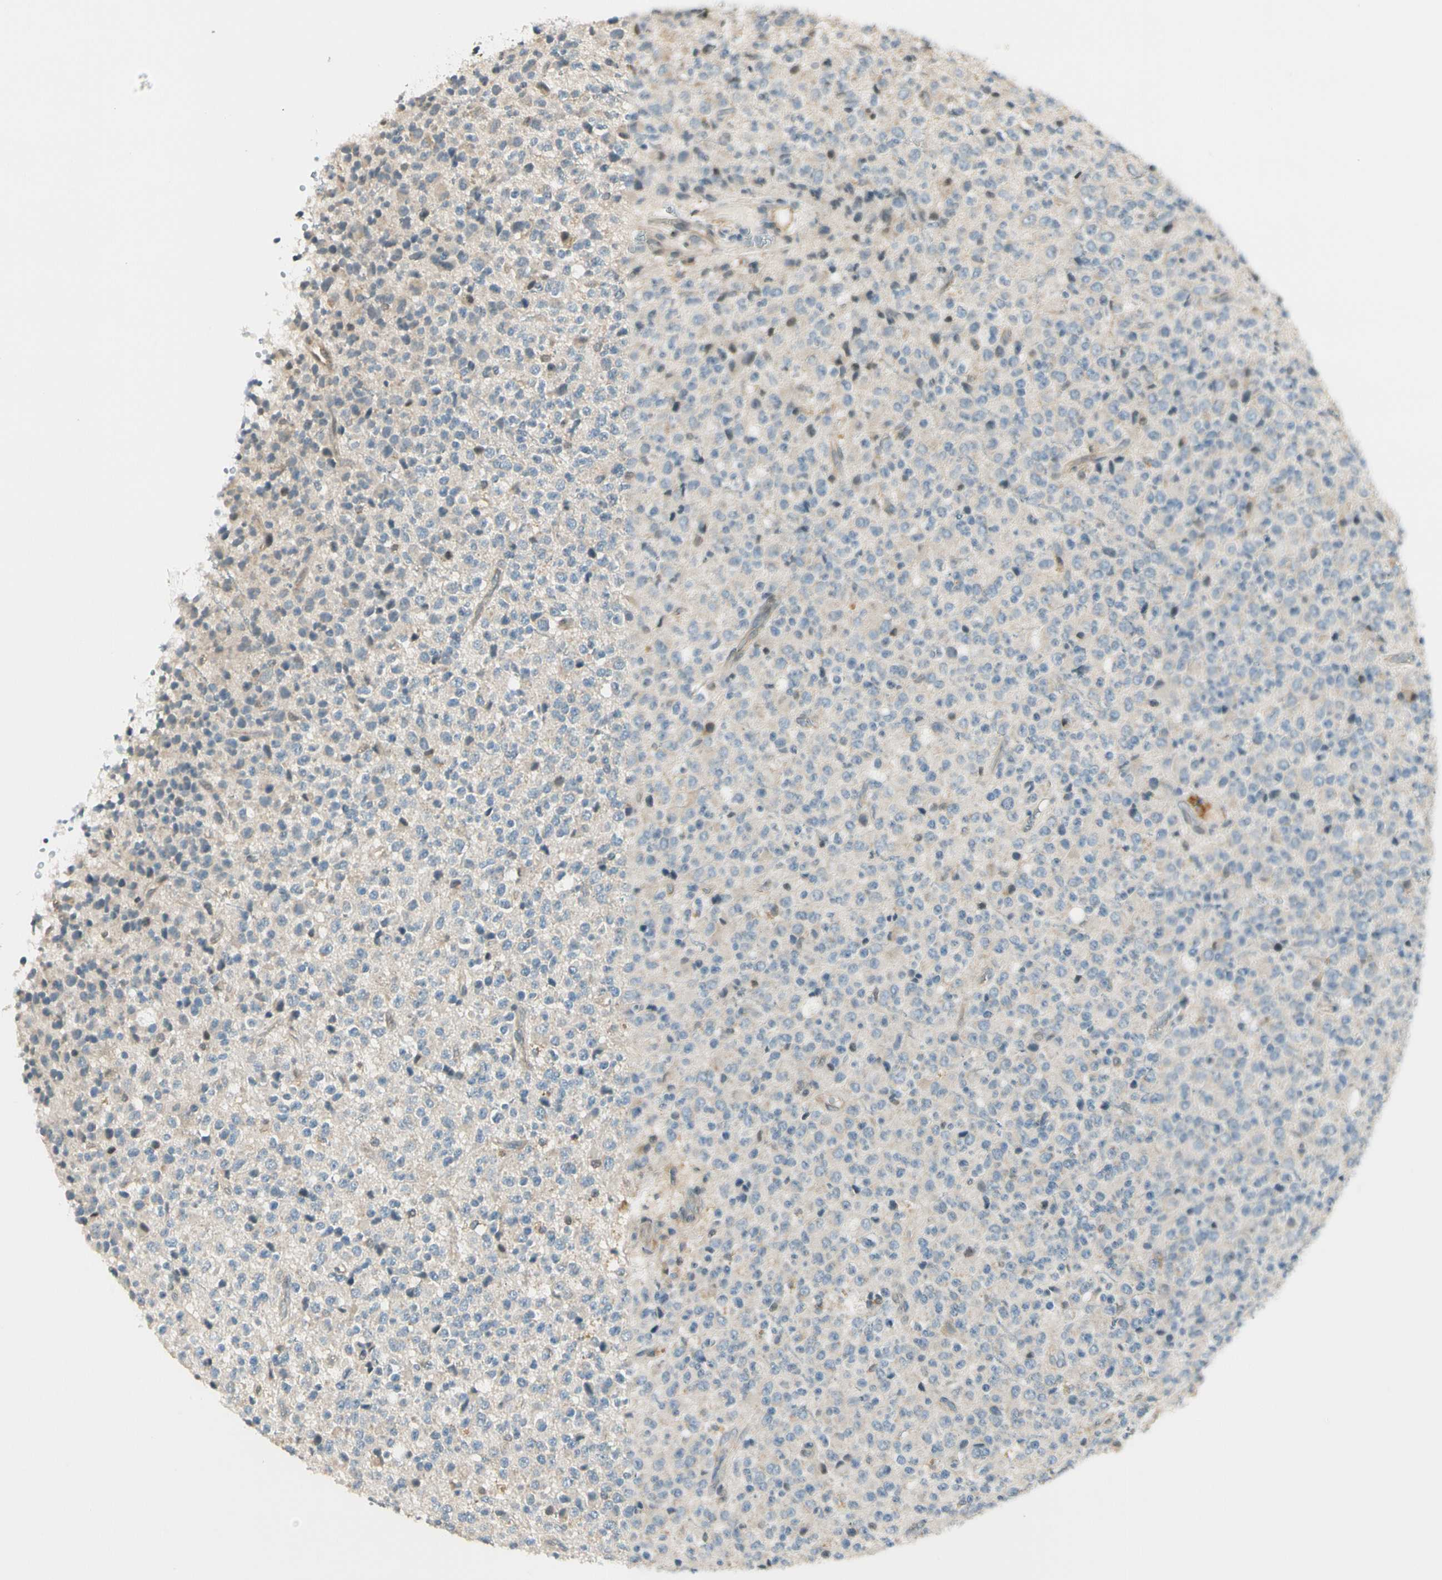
{"staining": {"intensity": "weak", "quantity": "<25%", "location": "cytoplasmic/membranous"}, "tissue": "glioma", "cell_type": "Tumor cells", "image_type": "cancer", "snomed": [{"axis": "morphology", "description": "Glioma, malignant, High grade"}, {"axis": "topography", "description": "pancreas cauda"}], "caption": "This photomicrograph is of glioma stained with immunohistochemistry to label a protein in brown with the nuclei are counter-stained blue. There is no staining in tumor cells.", "gene": "SVBP", "patient": {"sex": "male", "age": 60}}